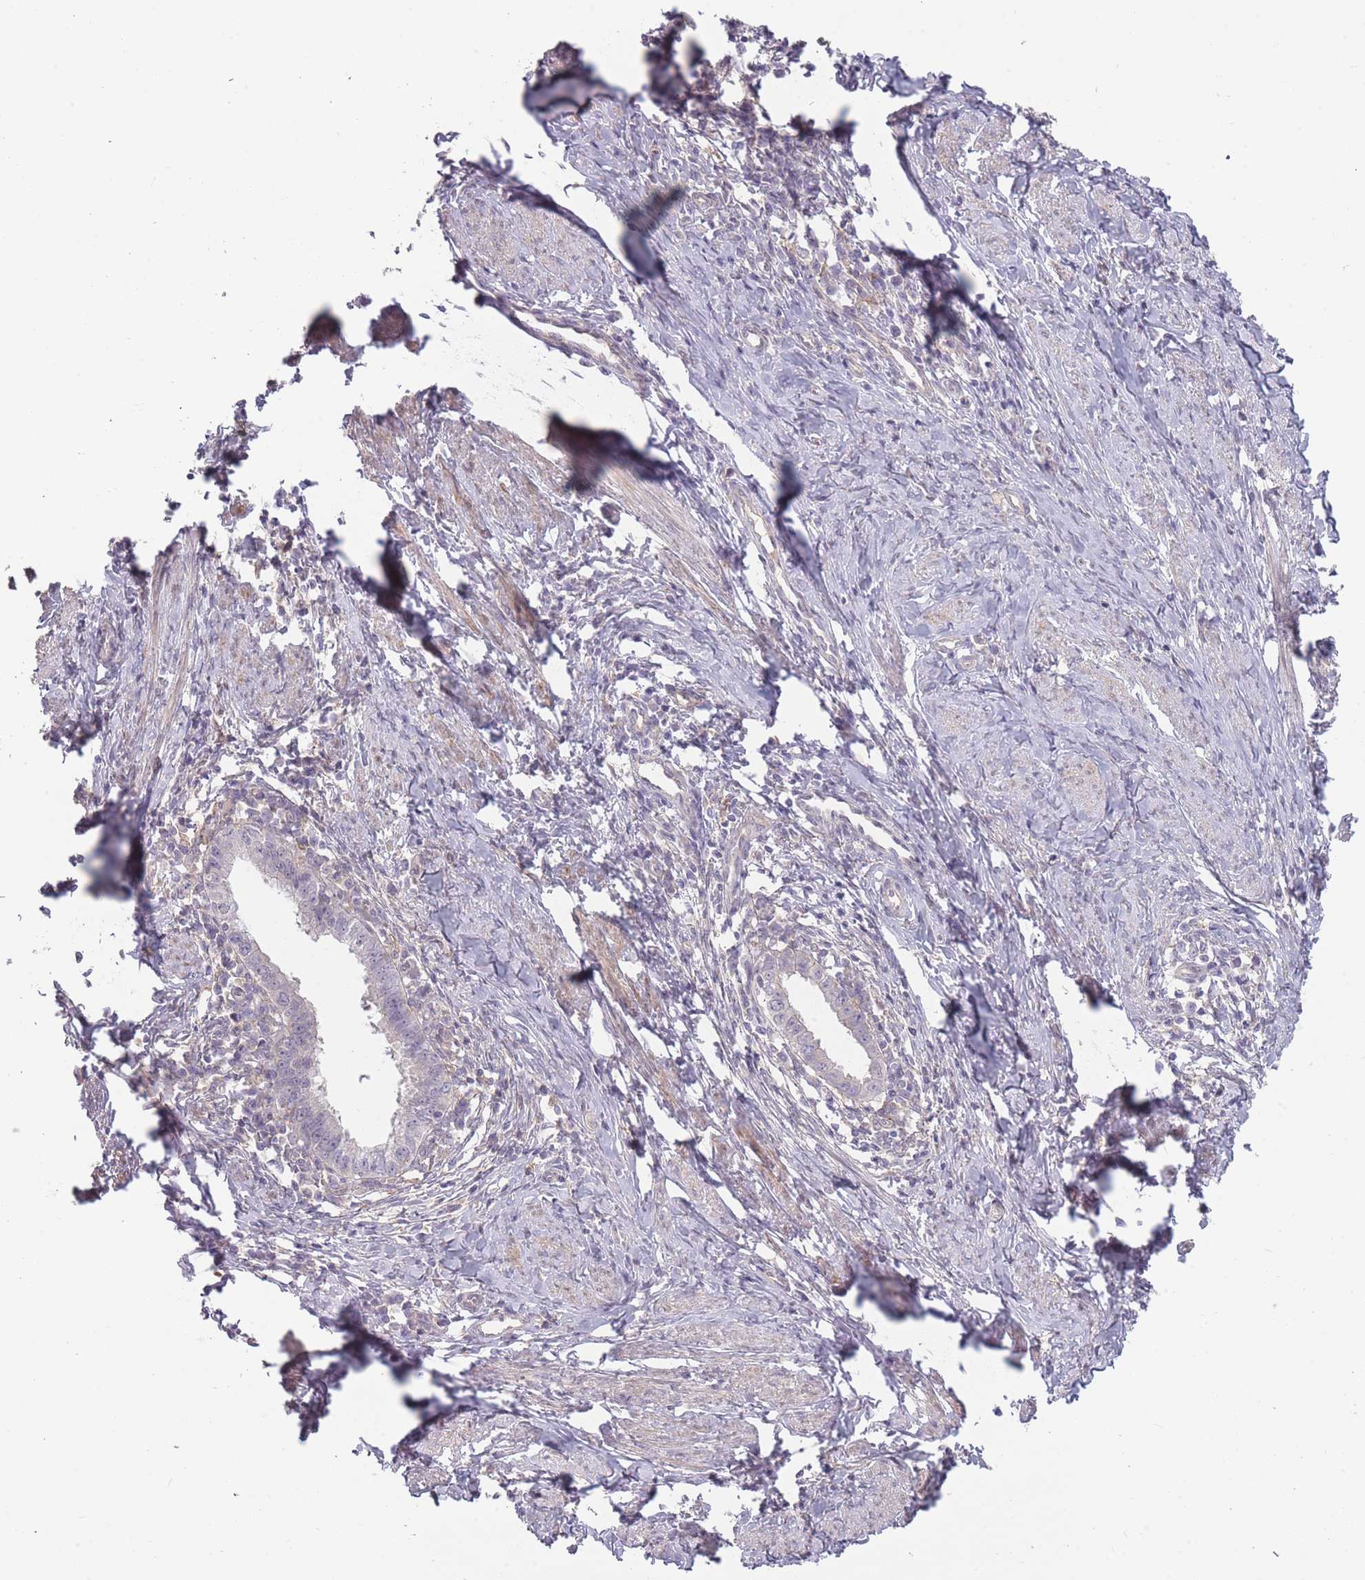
{"staining": {"intensity": "negative", "quantity": "none", "location": "none"}, "tissue": "cervical cancer", "cell_type": "Tumor cells", "image_type": "cancer", "snomed": [{"axis": "morphology", "description": "Adenocarcinoma, NOS"}, {"axis": "topography", "description": "Cervix"}], "caption": "Adenocarcinoma (cervical) was stained to show a protein in brown. There is no significant positivity in tumor cells.", "gene": "TET3", "patient": {"sex": "female", "age": 36}}